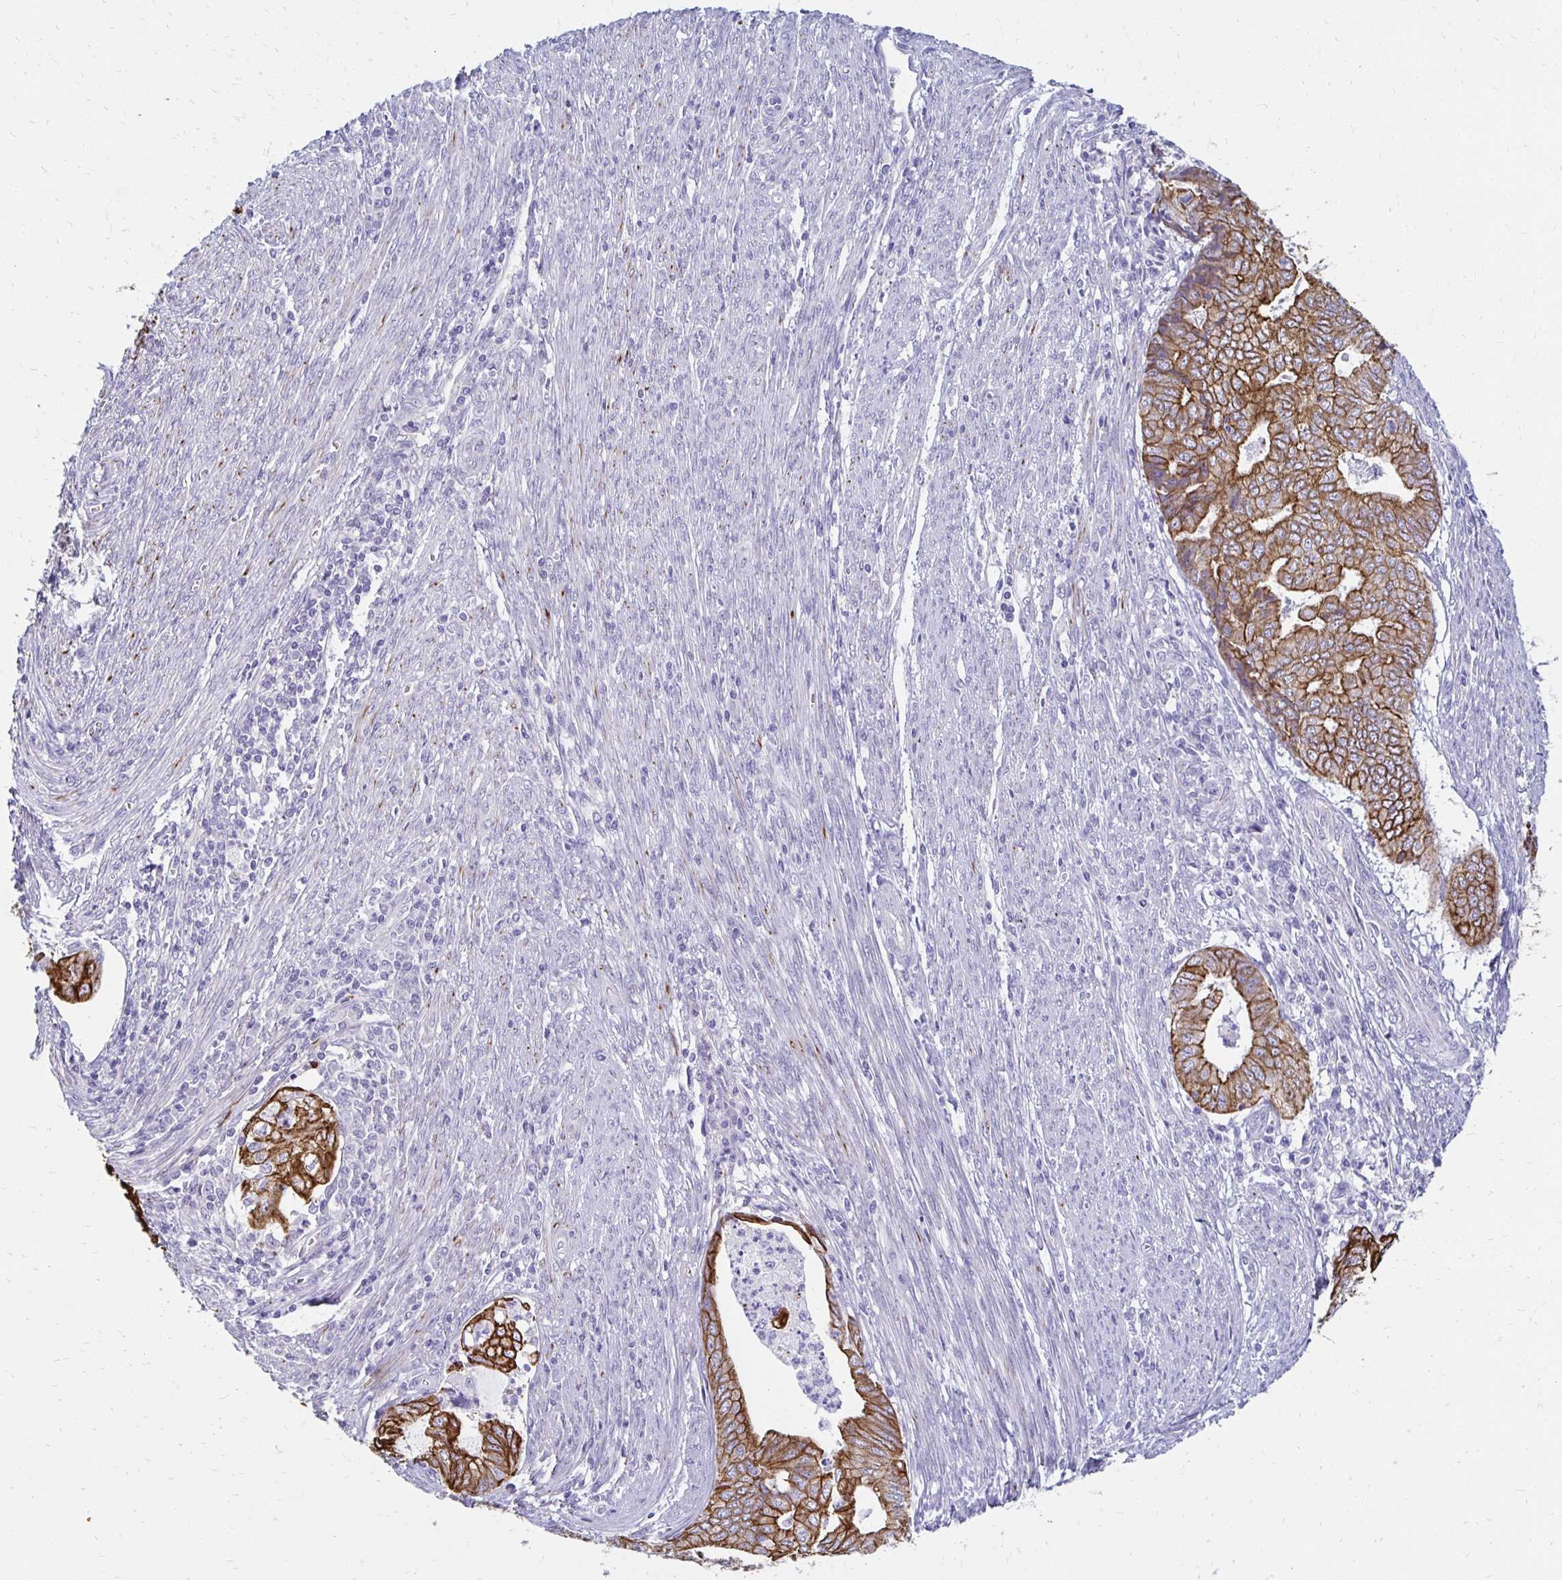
{"staining": {"intensity": "moderate", "quantity": ">75%", "location": "cytoplasmic/membranous"}, "tissue": "endometrial cancer", "cell_type": "Tumor cells", "image_type": "cancer", "snomed": [{"axis": "morphology", "description": "Adenocarcinoma, NOS"}, {"axis": "topography", "description": "Endometrium"}], "caption": "The image shows a brown stain indicating the presence of a protein in the cytoplasmic/membranous of tumor cells in endometrial adenocarcinoma.", "gene": "C1QTNF2", "patient": {"sex": "female", "age": 79}}